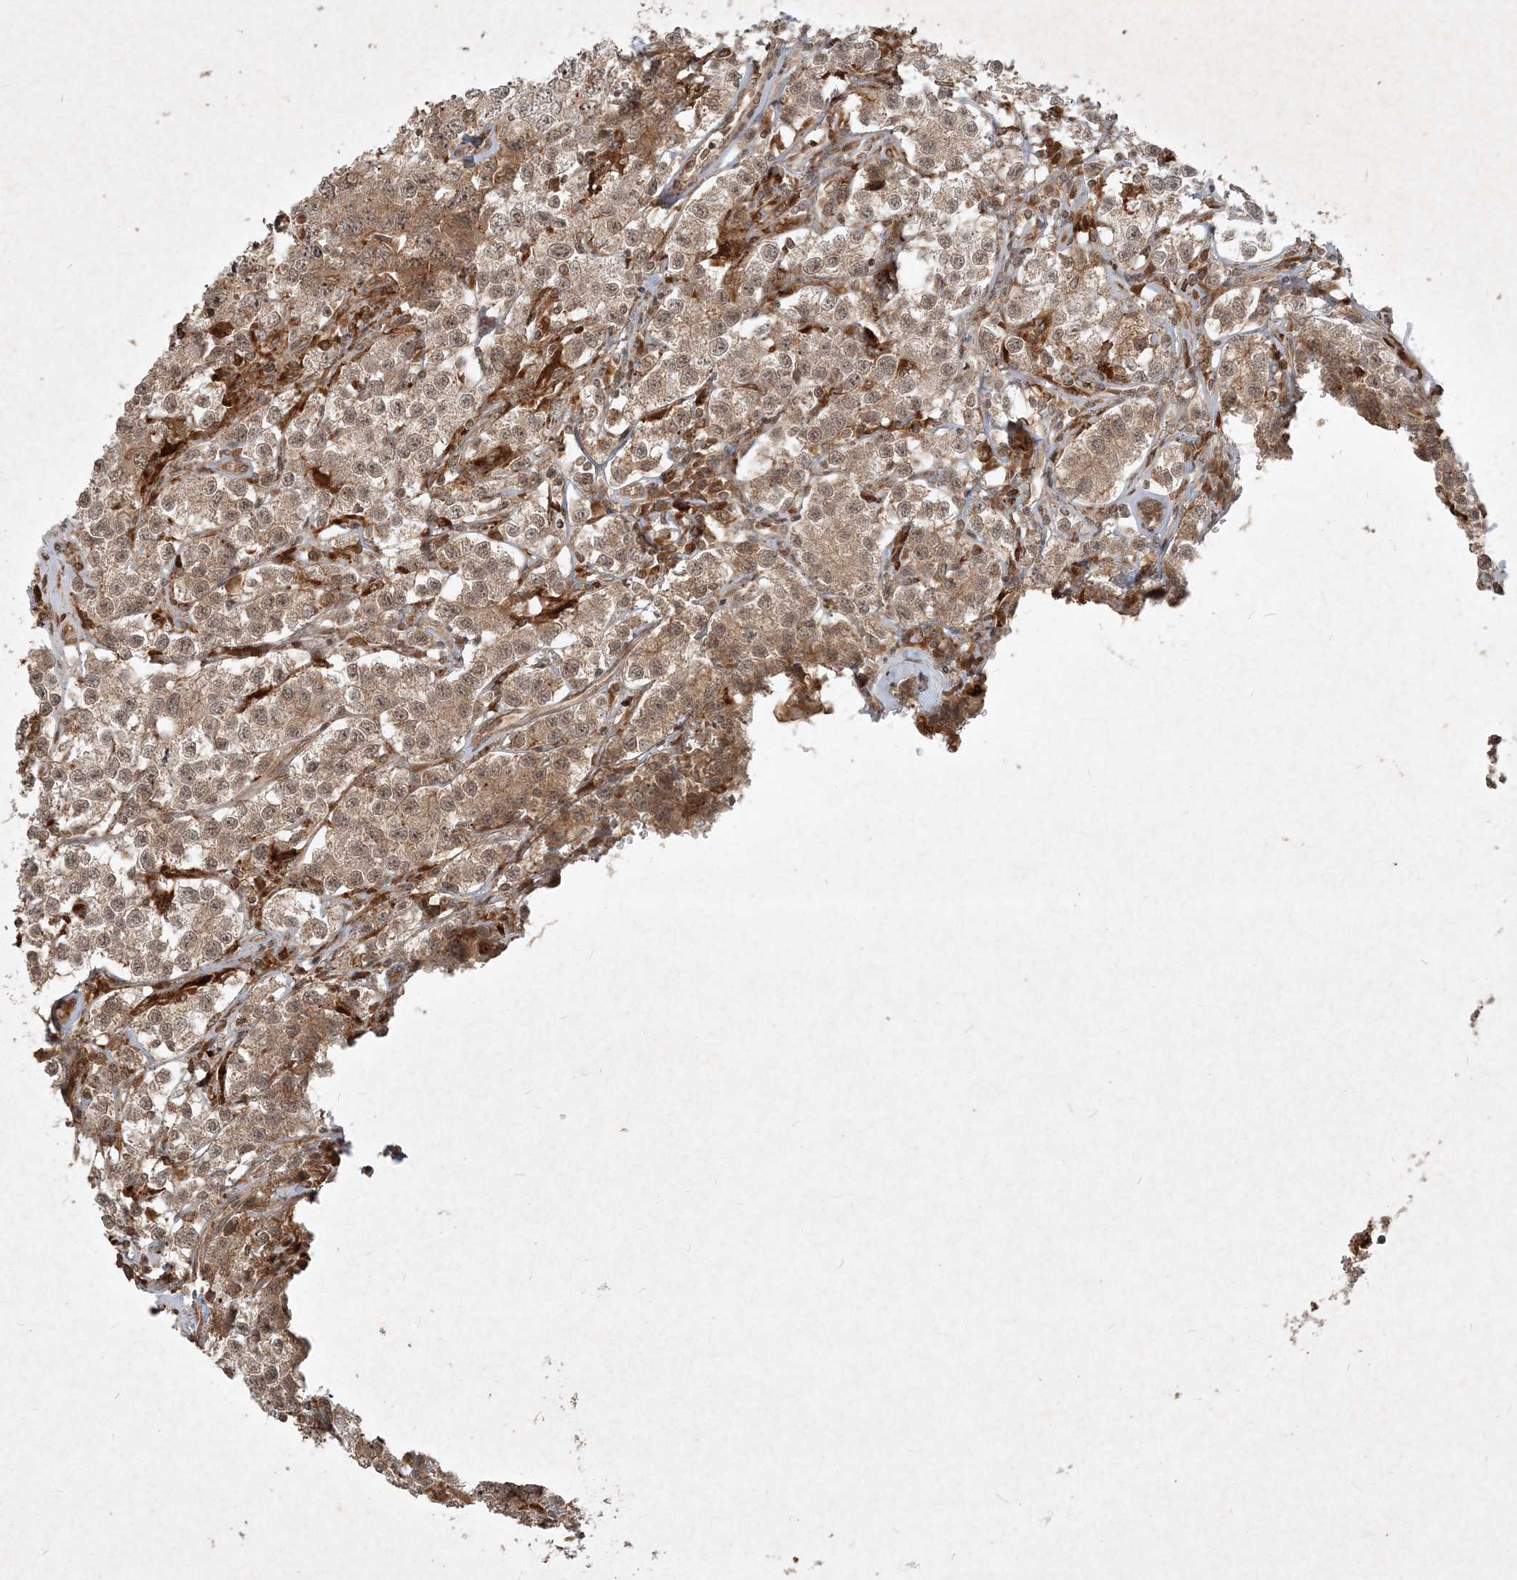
{"staining": {"intensity": "moderate", "quantity": ">75%", "location": "cytoplasmic/membranous"}, "tissue": "testis cancer", "cell_type": "Tumor cells", "image_type": "cancer", "snomed": [{"axis": "morphology", "description": "Seminoma, NOS"}, {"axis": "morphology", "description": "Carcinoma, Embryonal, NOS"}, {"axis": "topography", "description": "Testis"}], "caption": "Immunohistochemistry (IHC) micrograph of human testis cancer (seminoma) stained for a protein (brown), which reveals medium levels of moderate cytoplasmic/membranous positivity in about >75% of tumor cells.", "gene": "NARS1", "patient": {"sex": "male", "age": 43}}